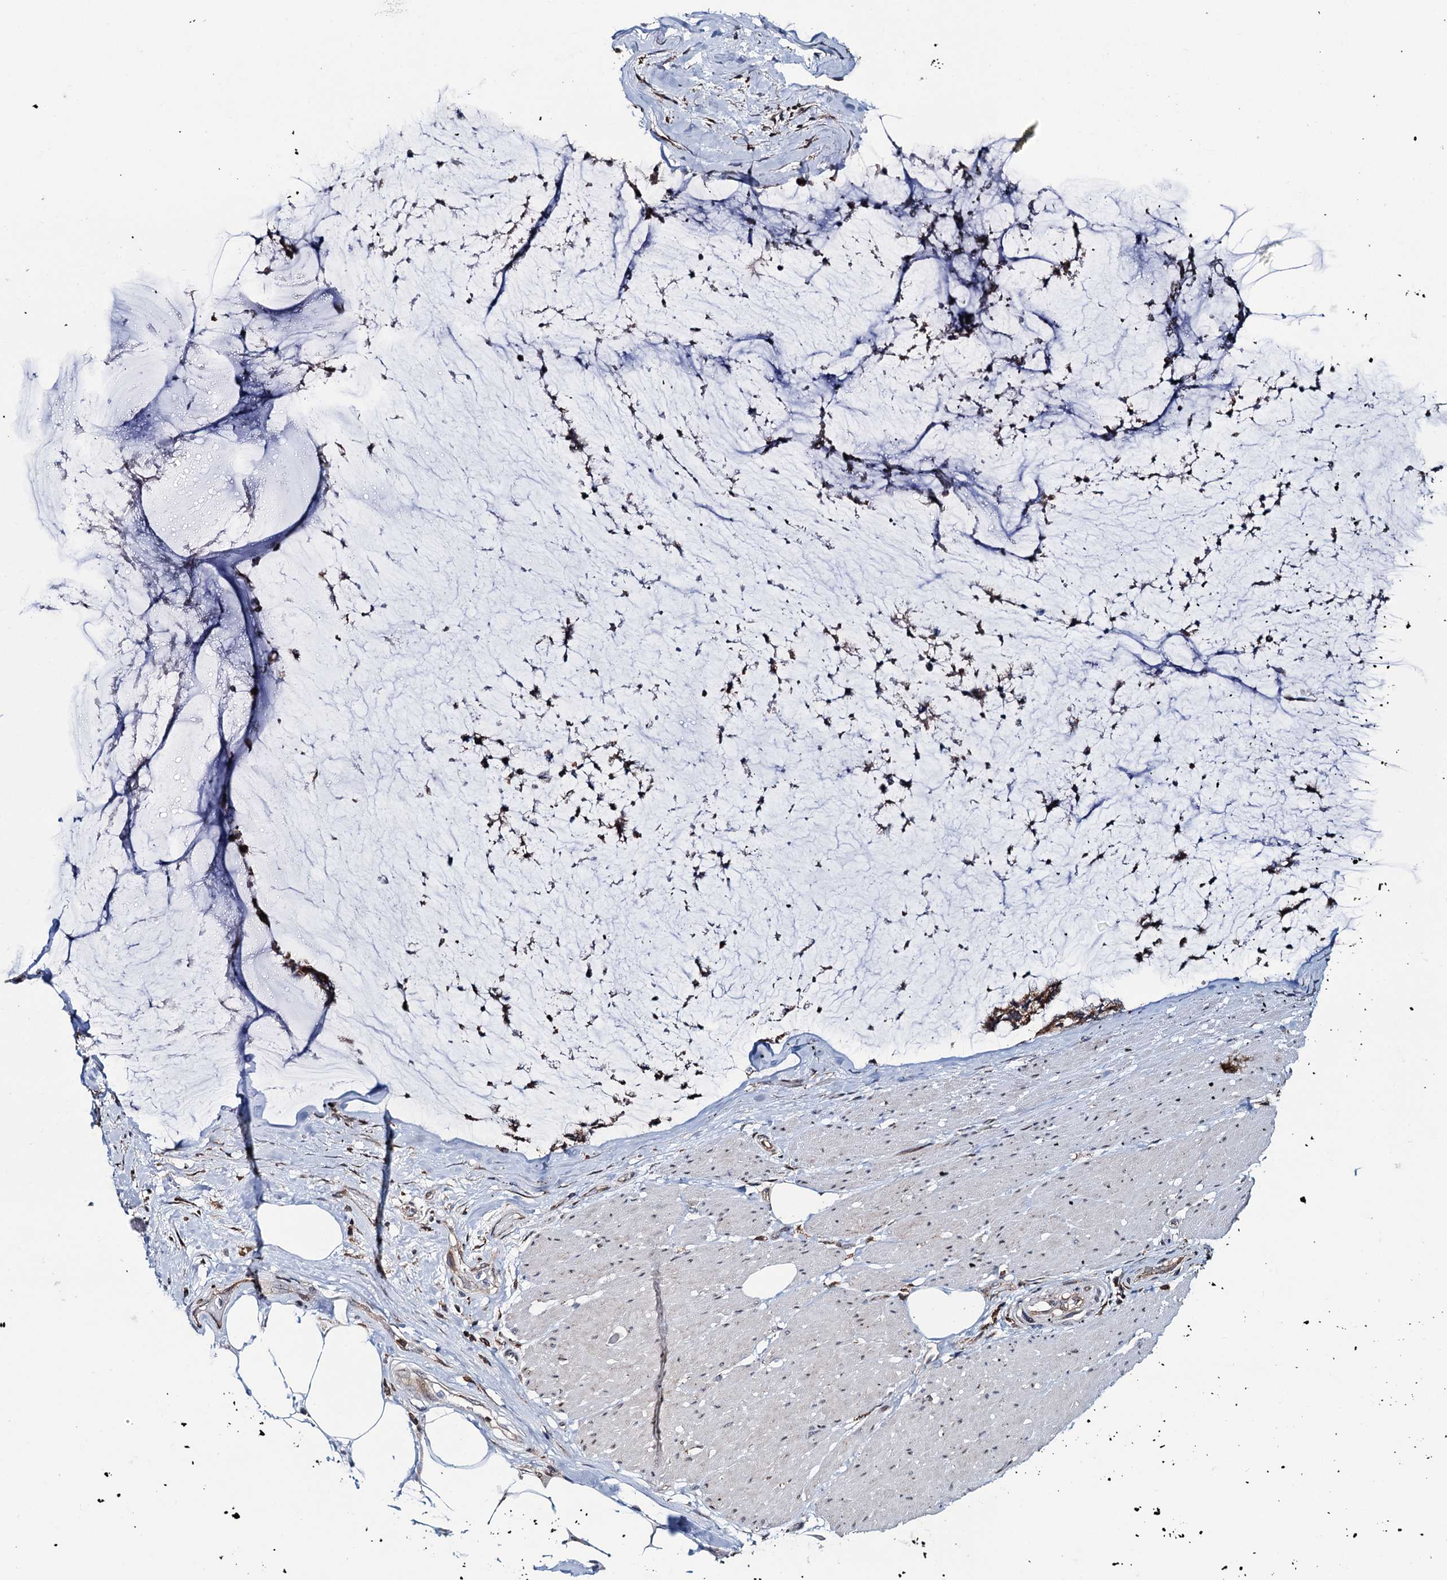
{"staining": {"intensity": "moderate", "quantity": ">75%", "location": "cytoplasmic/membranous"}, "tissue": "ovarian cancer", "cell_type": "Tumor cells", "image_type": "cancer", "snomed": [{"axis": "morphology", "description": "Cystadenocarcinoma, mucinous, NOS"}, {"axis": "topography", "description": "Ovary"}], "caption": "Human ovarian cancer (mucinous cystadenocarcinoma) stained for a protein (brown) exhibits moderate cytoplasmic/membranous positive staining in about >75% of tumor cells.", "gene": "CCDC102A", "patient": {"sex": "female", "age": 39}}